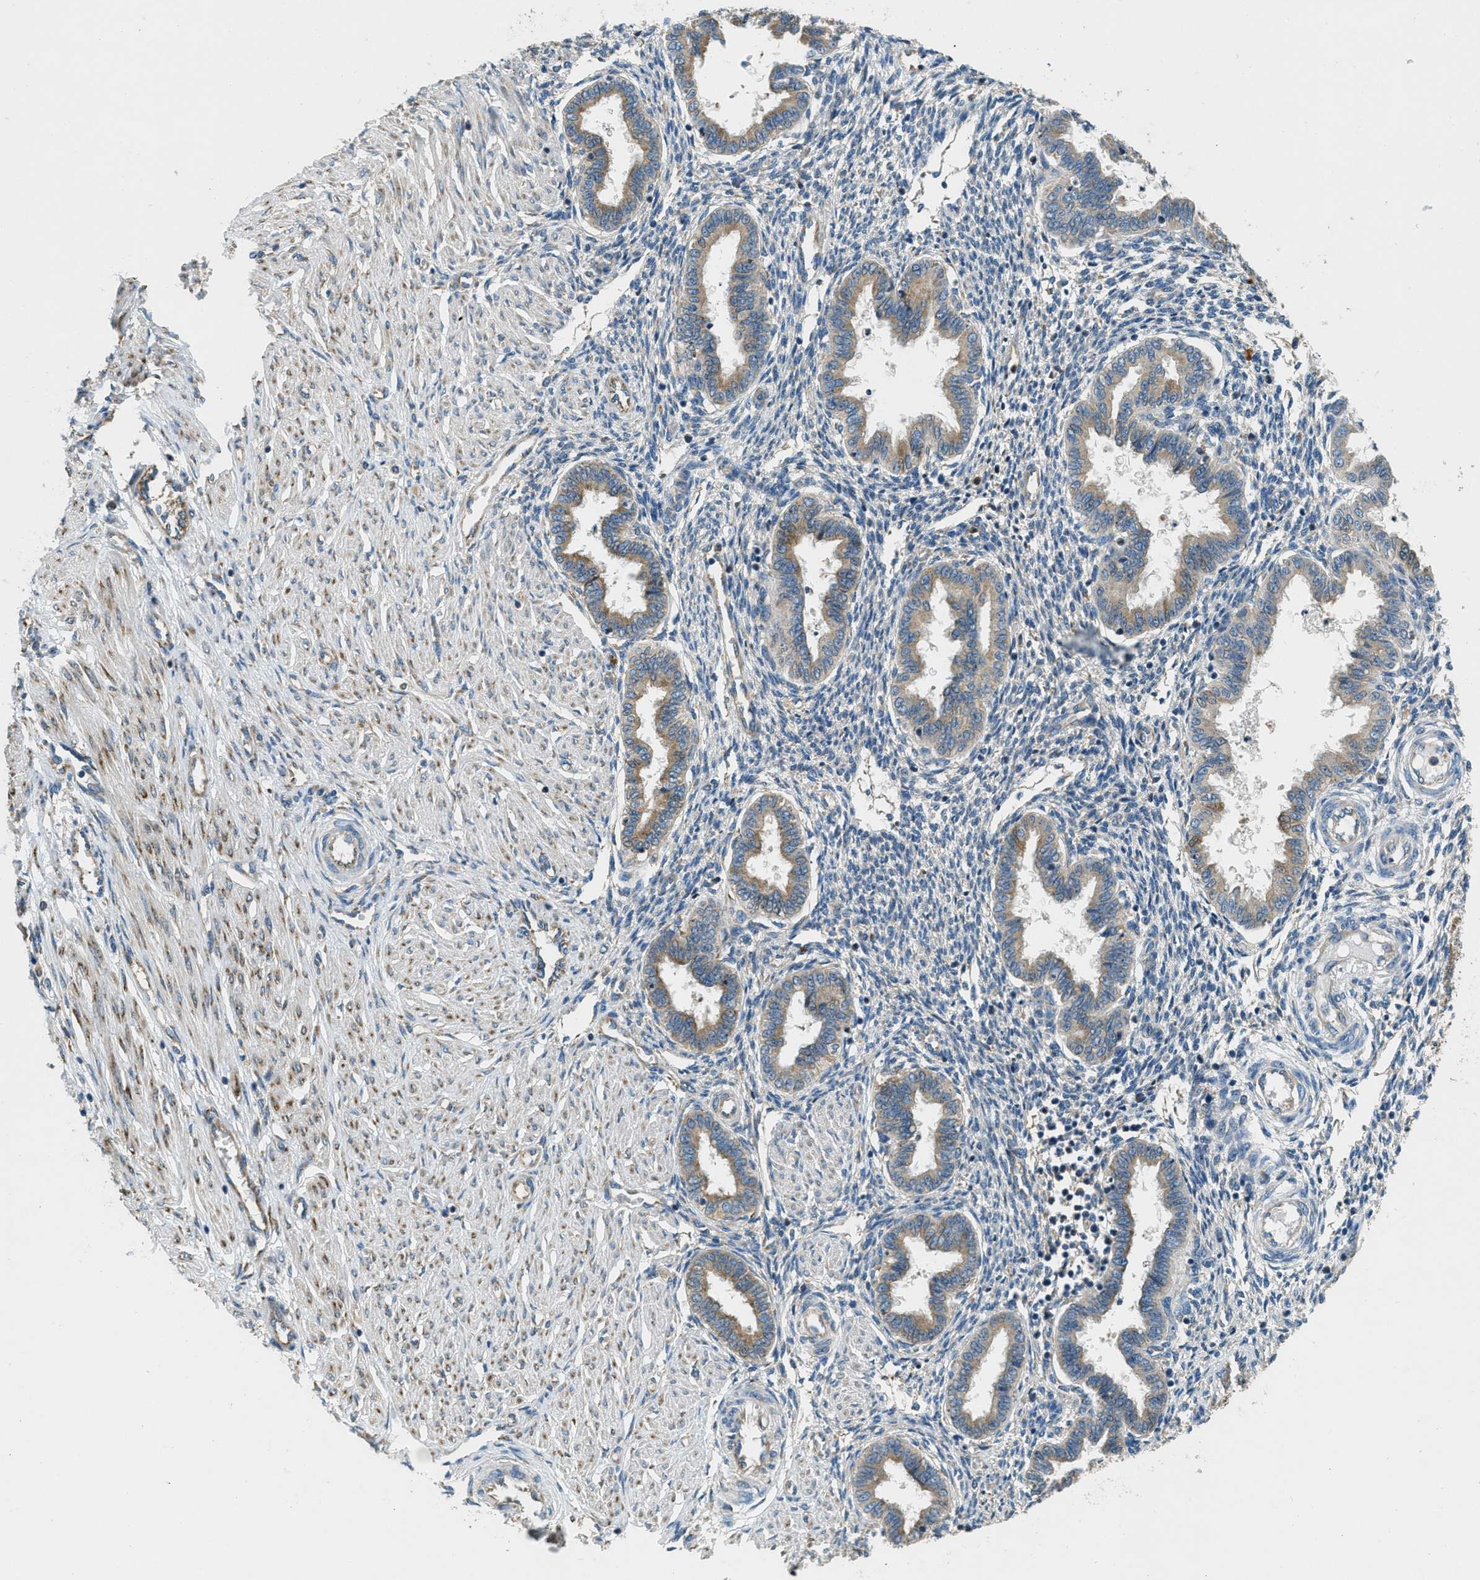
{"staining": {"intensity": "weak", "quantity": "<25%", "location": "cytoplasmic/membranous"}, "tissue": "endometrium", "cell_type": "Cells in endometrial stroma", "image_type": "normal", "snomed": [{"axis": "morphology", "description": "Normal tissue, NOS"}, {"axis": "topography", "description": "Endometrium"}], "caption": "This image is of benign endometrium stained with immunohistochemistry to label a protein in brown with the nuclei are counter-stained blue. There is no expression in cells in endometrial stroma. Nuclei are stained in blue.", "gene": "GIMAP8", "patient": {"sex": "female", "age": 33}}